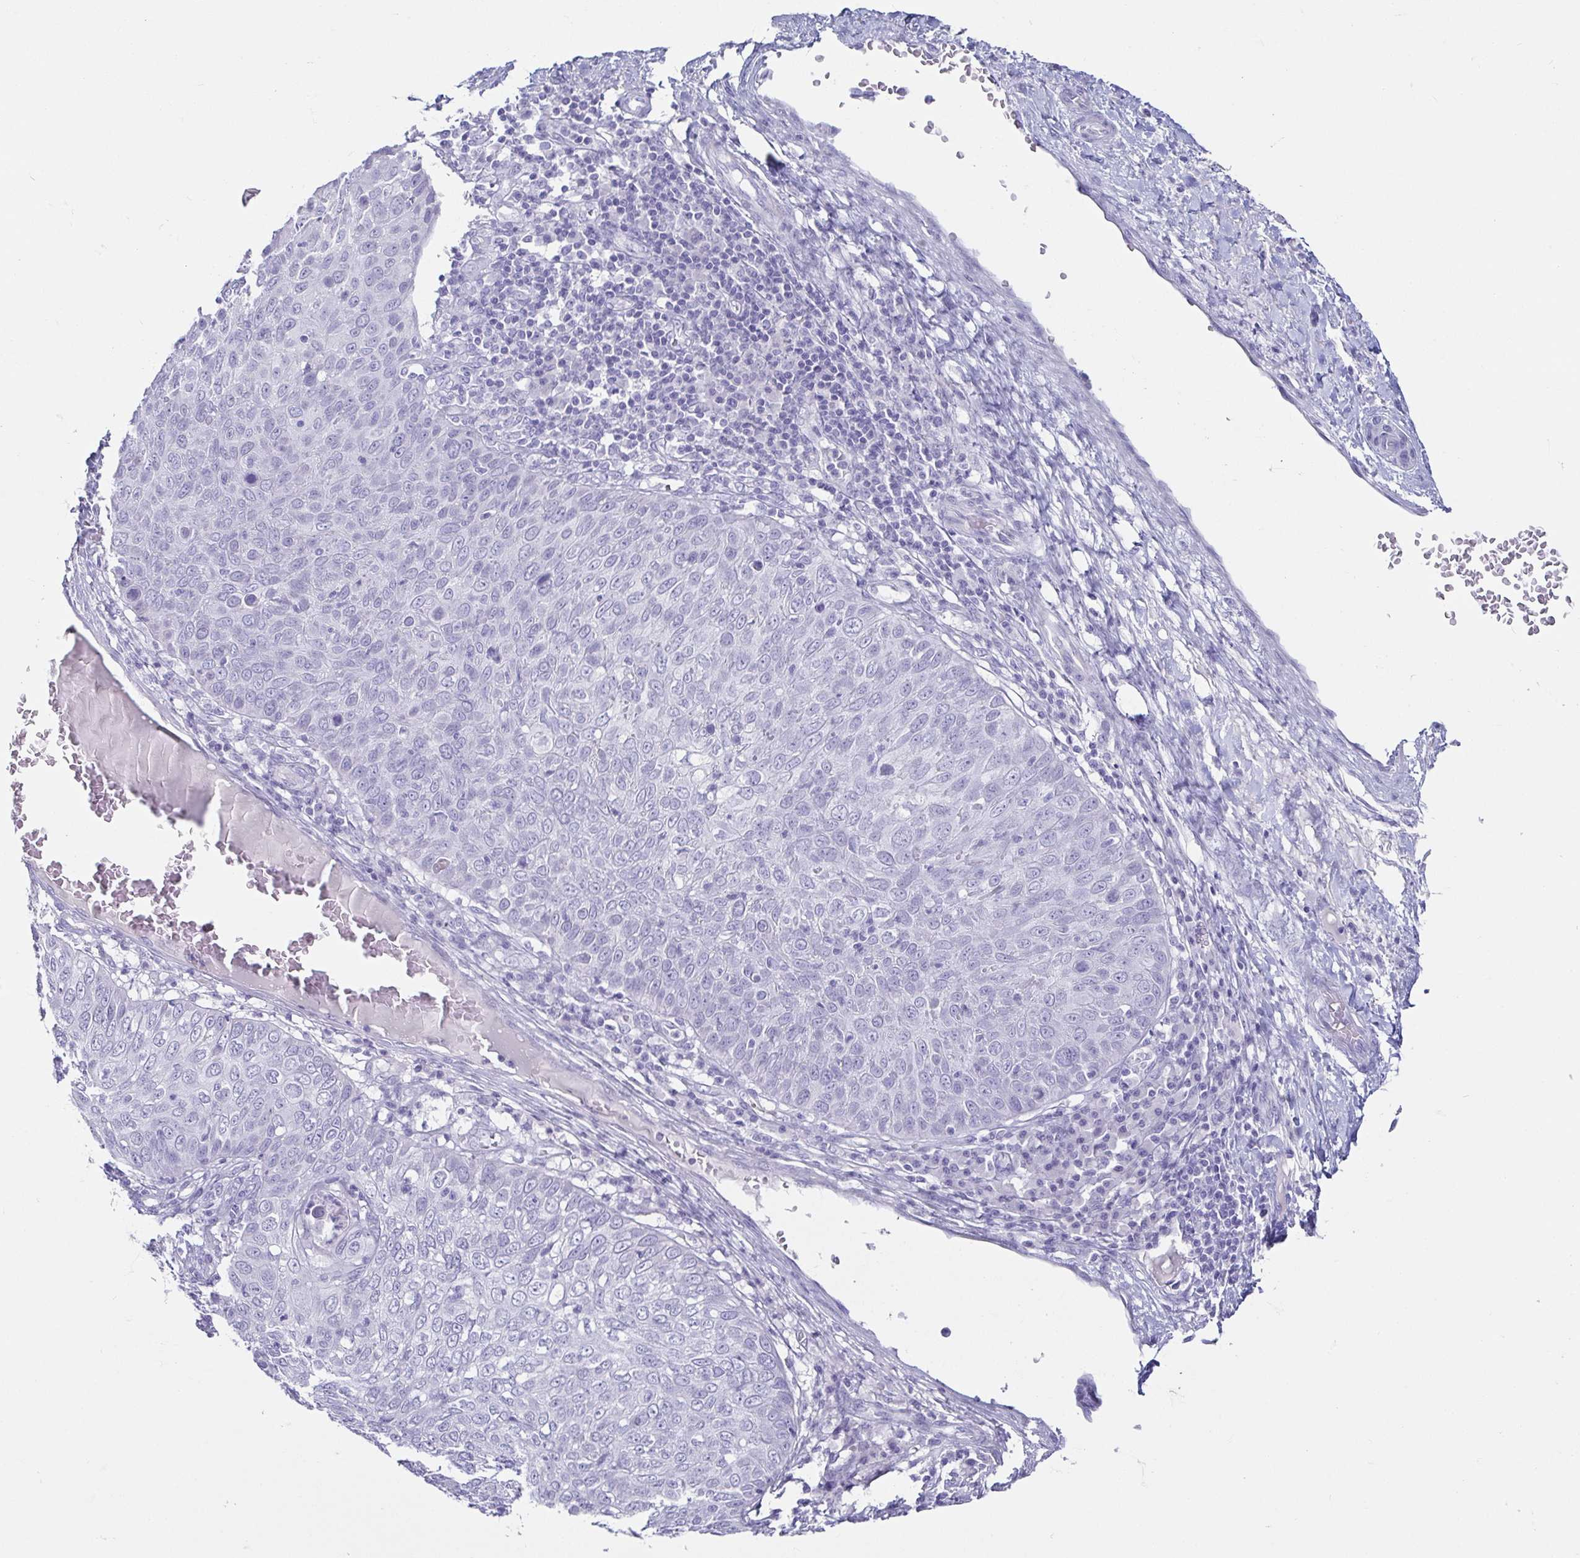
{"staining": {"intensity": "negative", "quantity": "none", "location": "none"}, "tissue": "skin cancer", "cell_type": "Tumor cells", "image_type": "cancer", "snomed": [{"axis": "morphology", "description": "Squamous cell carcinoma, NOS"}, {"axis": "topography", "description": "Skin"}], "caption": "DAB immunohistochemical staining of skin cancer demonstrates no significant staining in tumor cells.", "gene": "CD164L2", "patient": {"sex": "male", "age": 87}}